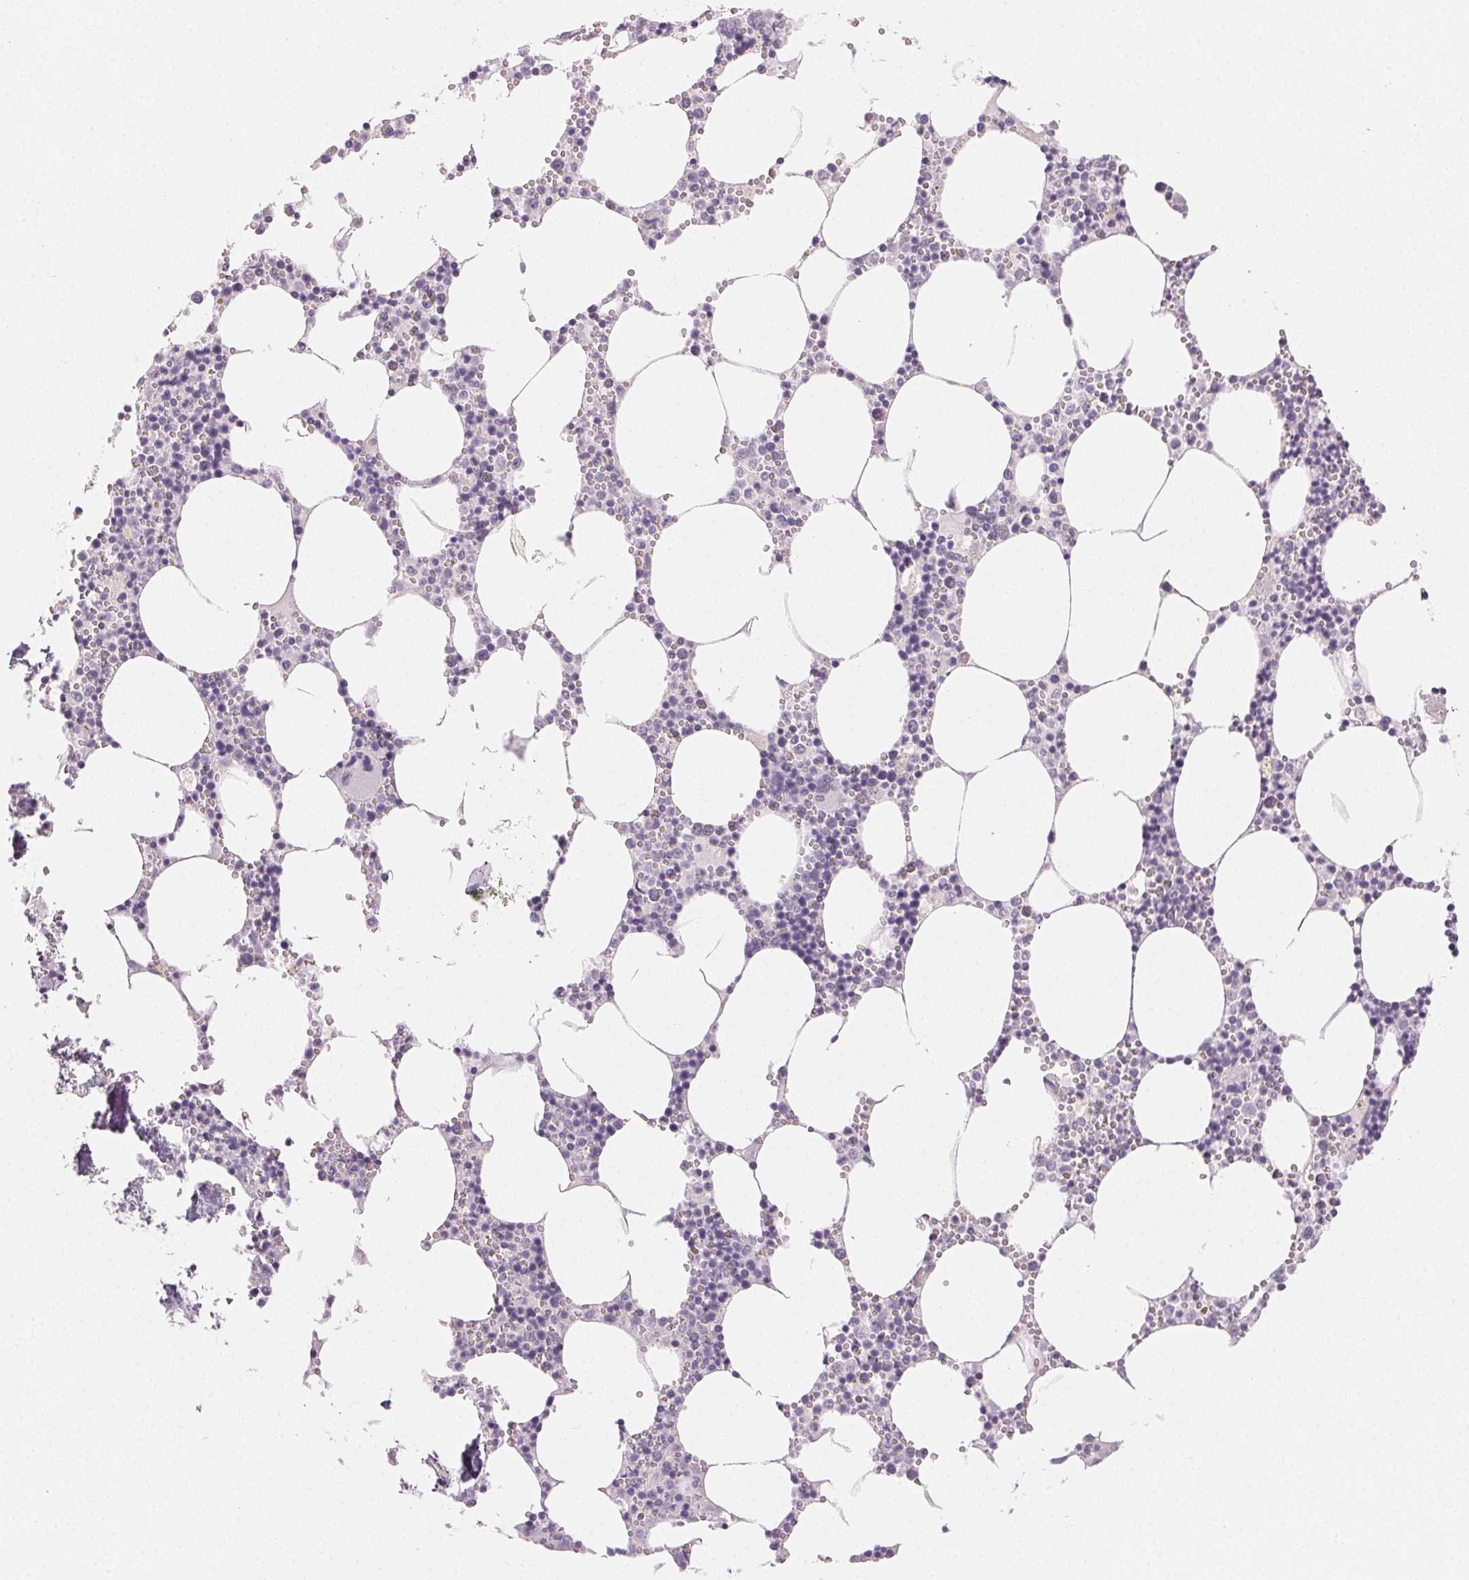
{"staining": {"intensity": "negative", "quantity": "none", "location": "none"}, "tissue": "bone marrow", "cell_type": "Hematopoietic cells", "image_type": "normal", "snomed": [{"axis": "morphology", "description": "Normal tissue, NOS"}, {"axis": "topography", "description": "Bone marrow"}], "caption": "The IHC micrograph has no significant positivity in hematopoietic cells of bone marrow.", "gene": "SFTPD", "patient": {"sex": "male", "age": 54}}